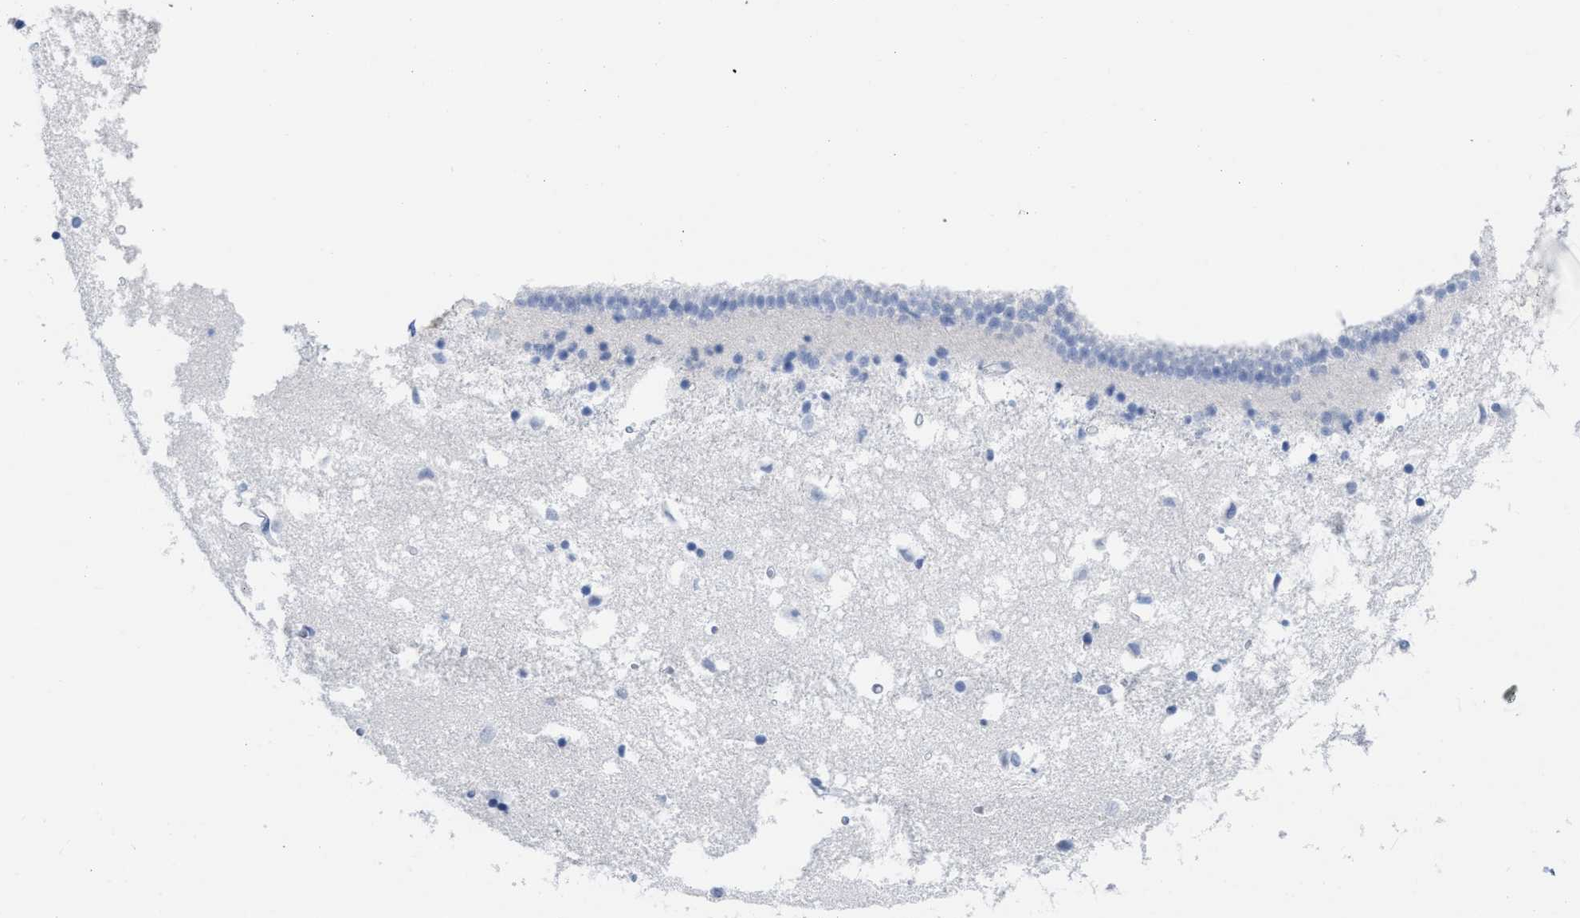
{"staining": {"intensity": "negative", "quantity": "none", "location": "none"}, "tissue": "caudate", "cell_type": "Glial cells", "image_type": "normal", "snomed": [{"axis": "morphology", "description": "Normal tissue, NOS"}, {"axis": "topography", "description": "Lateral ventricle wall"}], "caption": "DAB immunohistochemical staining of benign caudate exhibits no significant staining in glial cells. Brightfield microscopy of IHC stained with DAB (3,3'-diaminobenzidine) (brown) and hematoxylin (blue), captured at high magnification.", "gene": "CD5", "patient": {"sex": "male", "age": 45}}